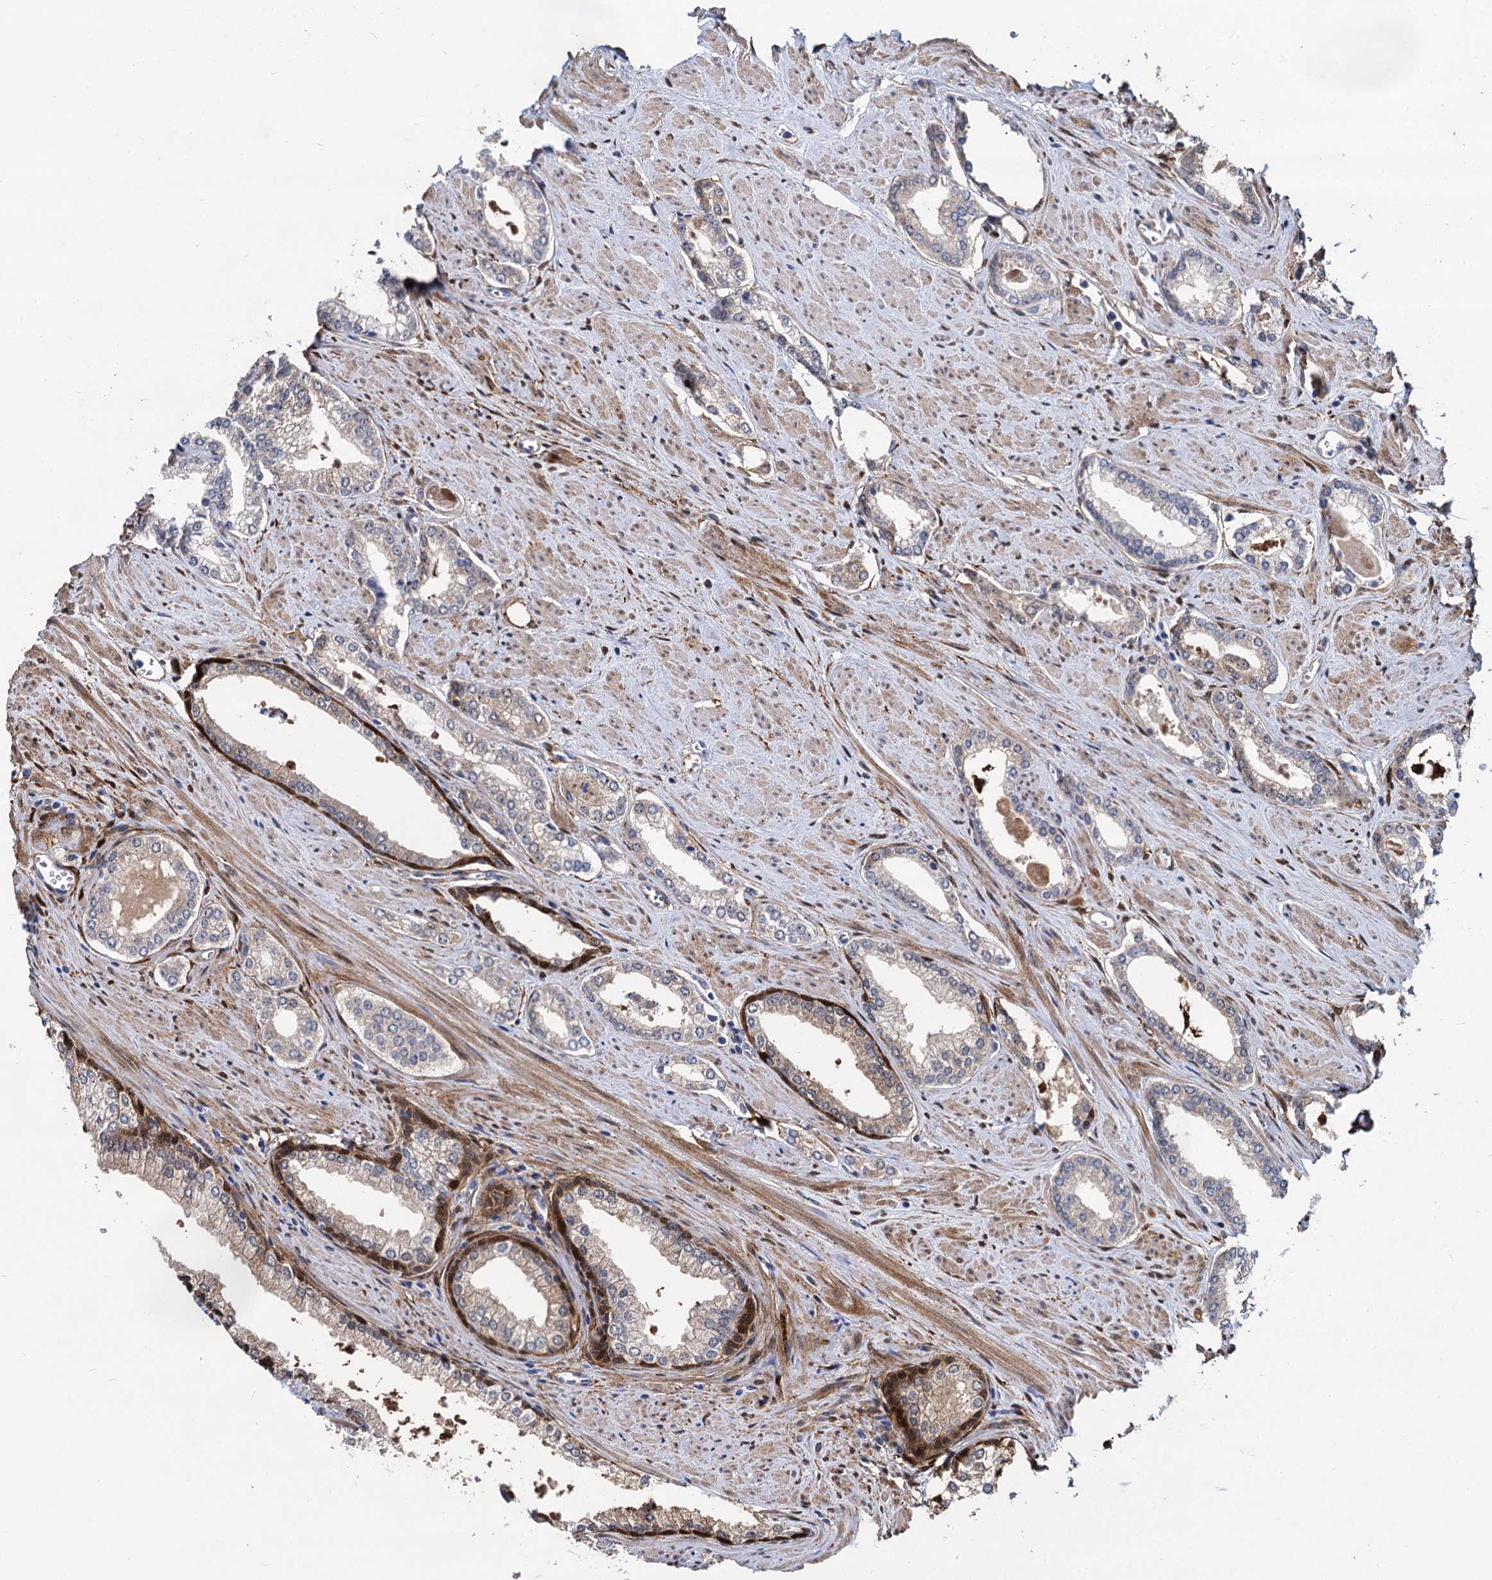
{"staining": {"intensity": "moderate", "quantity": "<25%", "location": "cytoplasmic/membranous"}, "tissue": "prostate cancer", "cell_type": "Tumor cells", "image_type": "cancer", "snomed": [{"axis": "morphology", "description": "Adenocarcinoma, Low grade"}, {"axis": "topography", "description": "Prostate and seminal vesicle, NOS"}], "caption": "Tumor cells display low levels of moderate cytoplasmic/membranous staining in about <25% of cells in human prostate low-grade adenocarcinoma. Immunohistochemistry stains the protein of interest in brown and the nuclei are stained blue.", "gene": "GSTM3", "patient": {"sex": "male", "age": 60}}